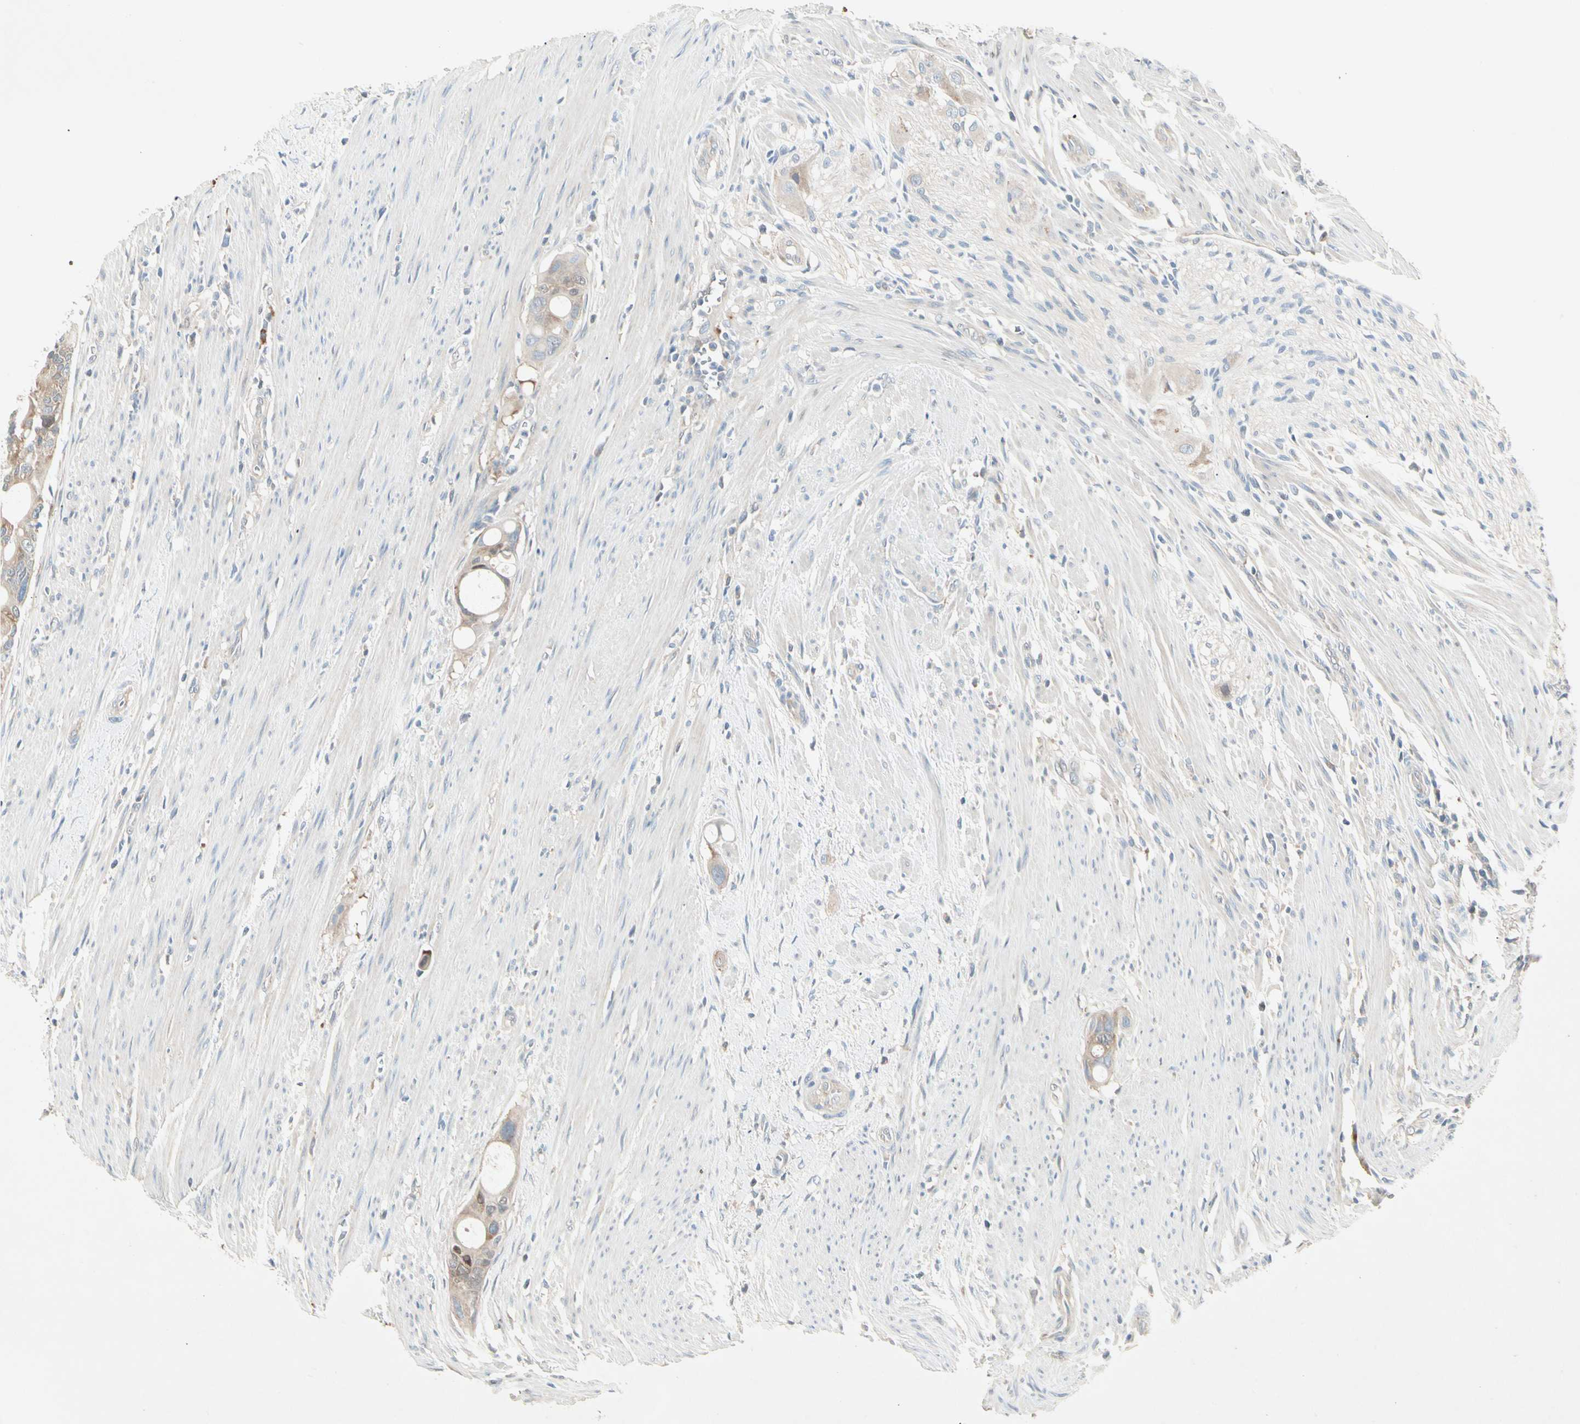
{"staining": {"intensity": "moderate", "quantity": ">75%", "location": "cytoplasmic/membranous"}, "tissue": "colorectal cancer", "cell_type": "Tumor cells", "image_type": "cancer", "snomed": [{"axis": "morphology", "description": "Adenocarcinoma, NOS"}, {"axis": "topography", "description": "Colon"}], "caption": "The micrograph shows staining of colorectal adenocarcinoma, revealing moderate cytoplasmic/membranous protein expression (brown color) within tumor cells.", "gene": "IL1R1", "patient": {"sex": "female", "age": 57}}